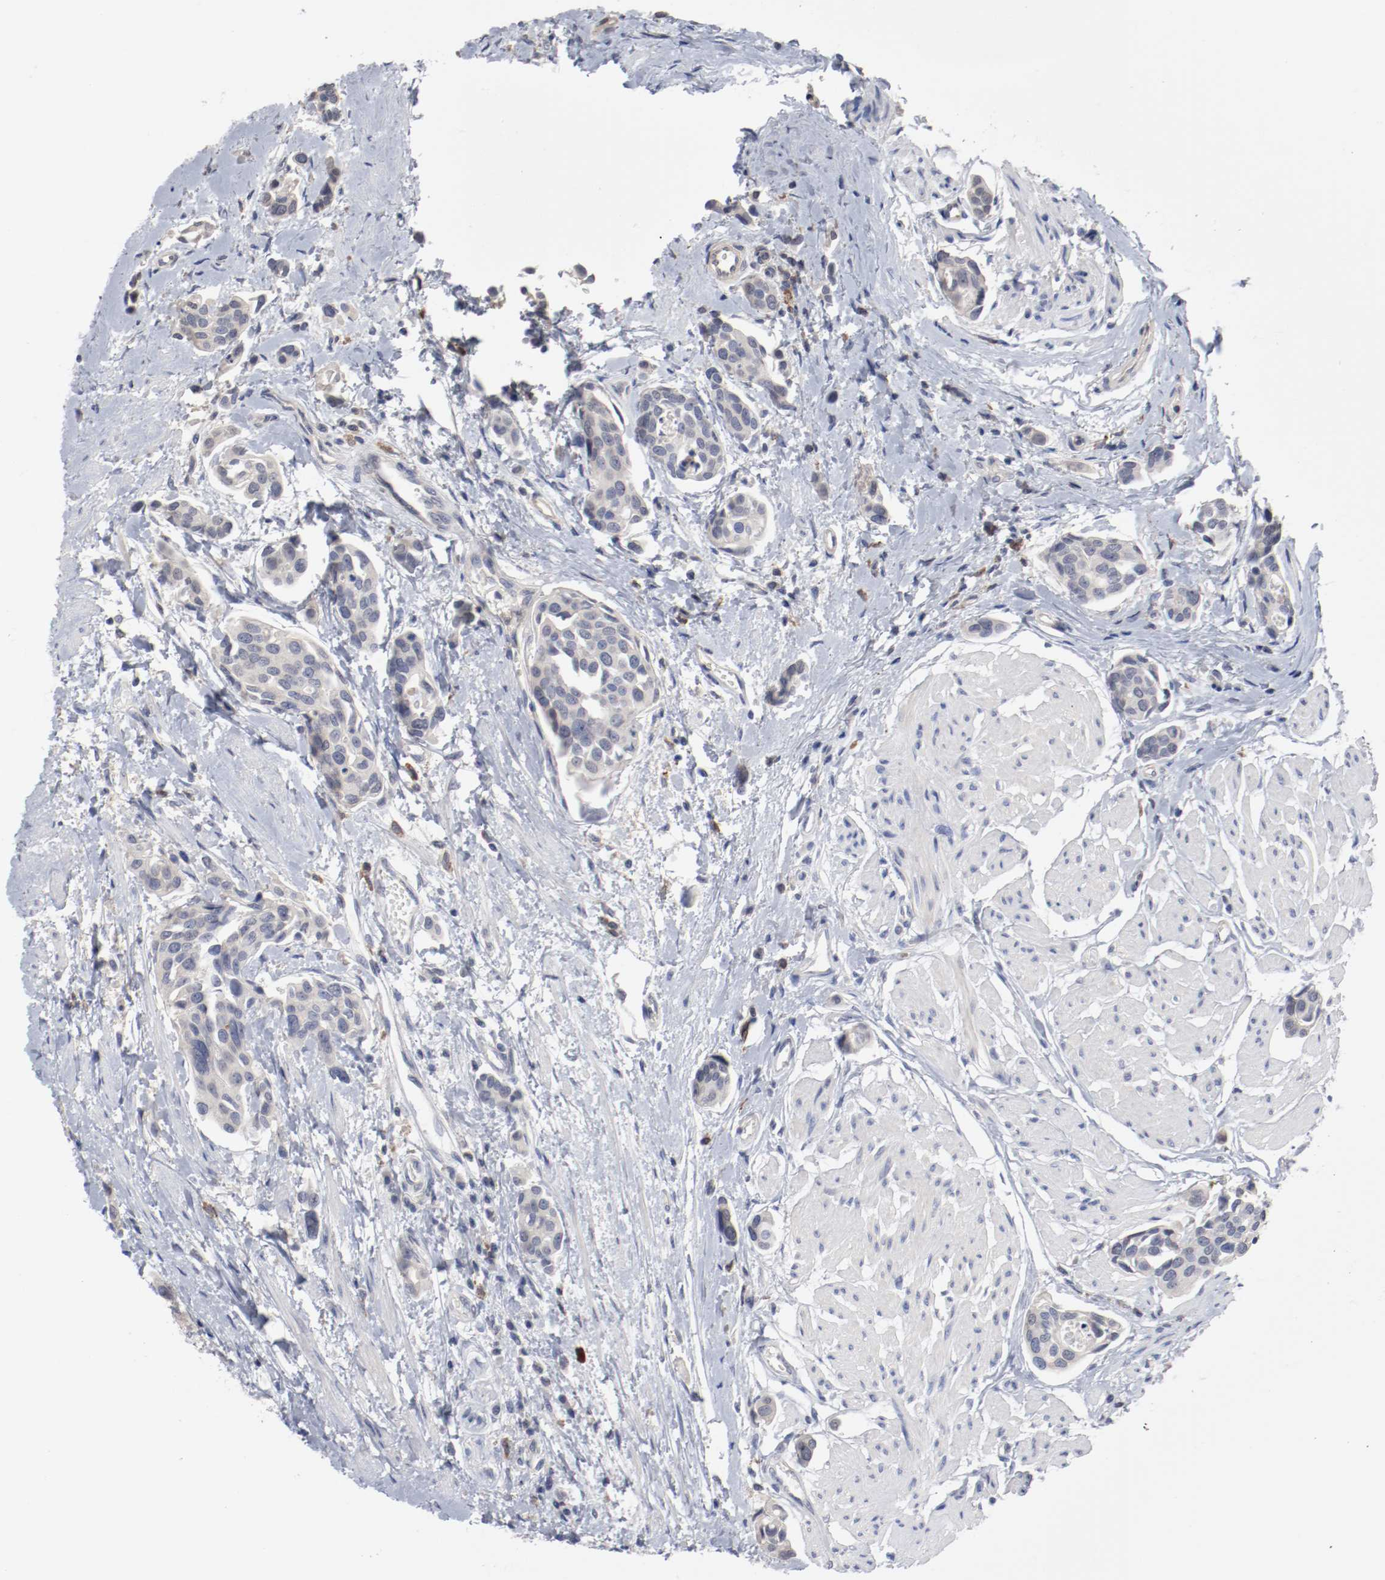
{"staining": {"intensity": "negative", "quantity": "none", "location": "none"}, "tissue": "urothelial cancer", "cell_type": "Tumor cells", "image_type": "cancer", "snomed": [{"axis": "morphology", "description": "Urothelial carcinoma, High grade"}, {"axis": "topography", "description": "Urinary bladder"}], "caption": "Image shows no protein positivity in tumor cells of urothelial cancer tissue.", "gene": "CBL", "patient": {"sex": "male", "age": 78}}